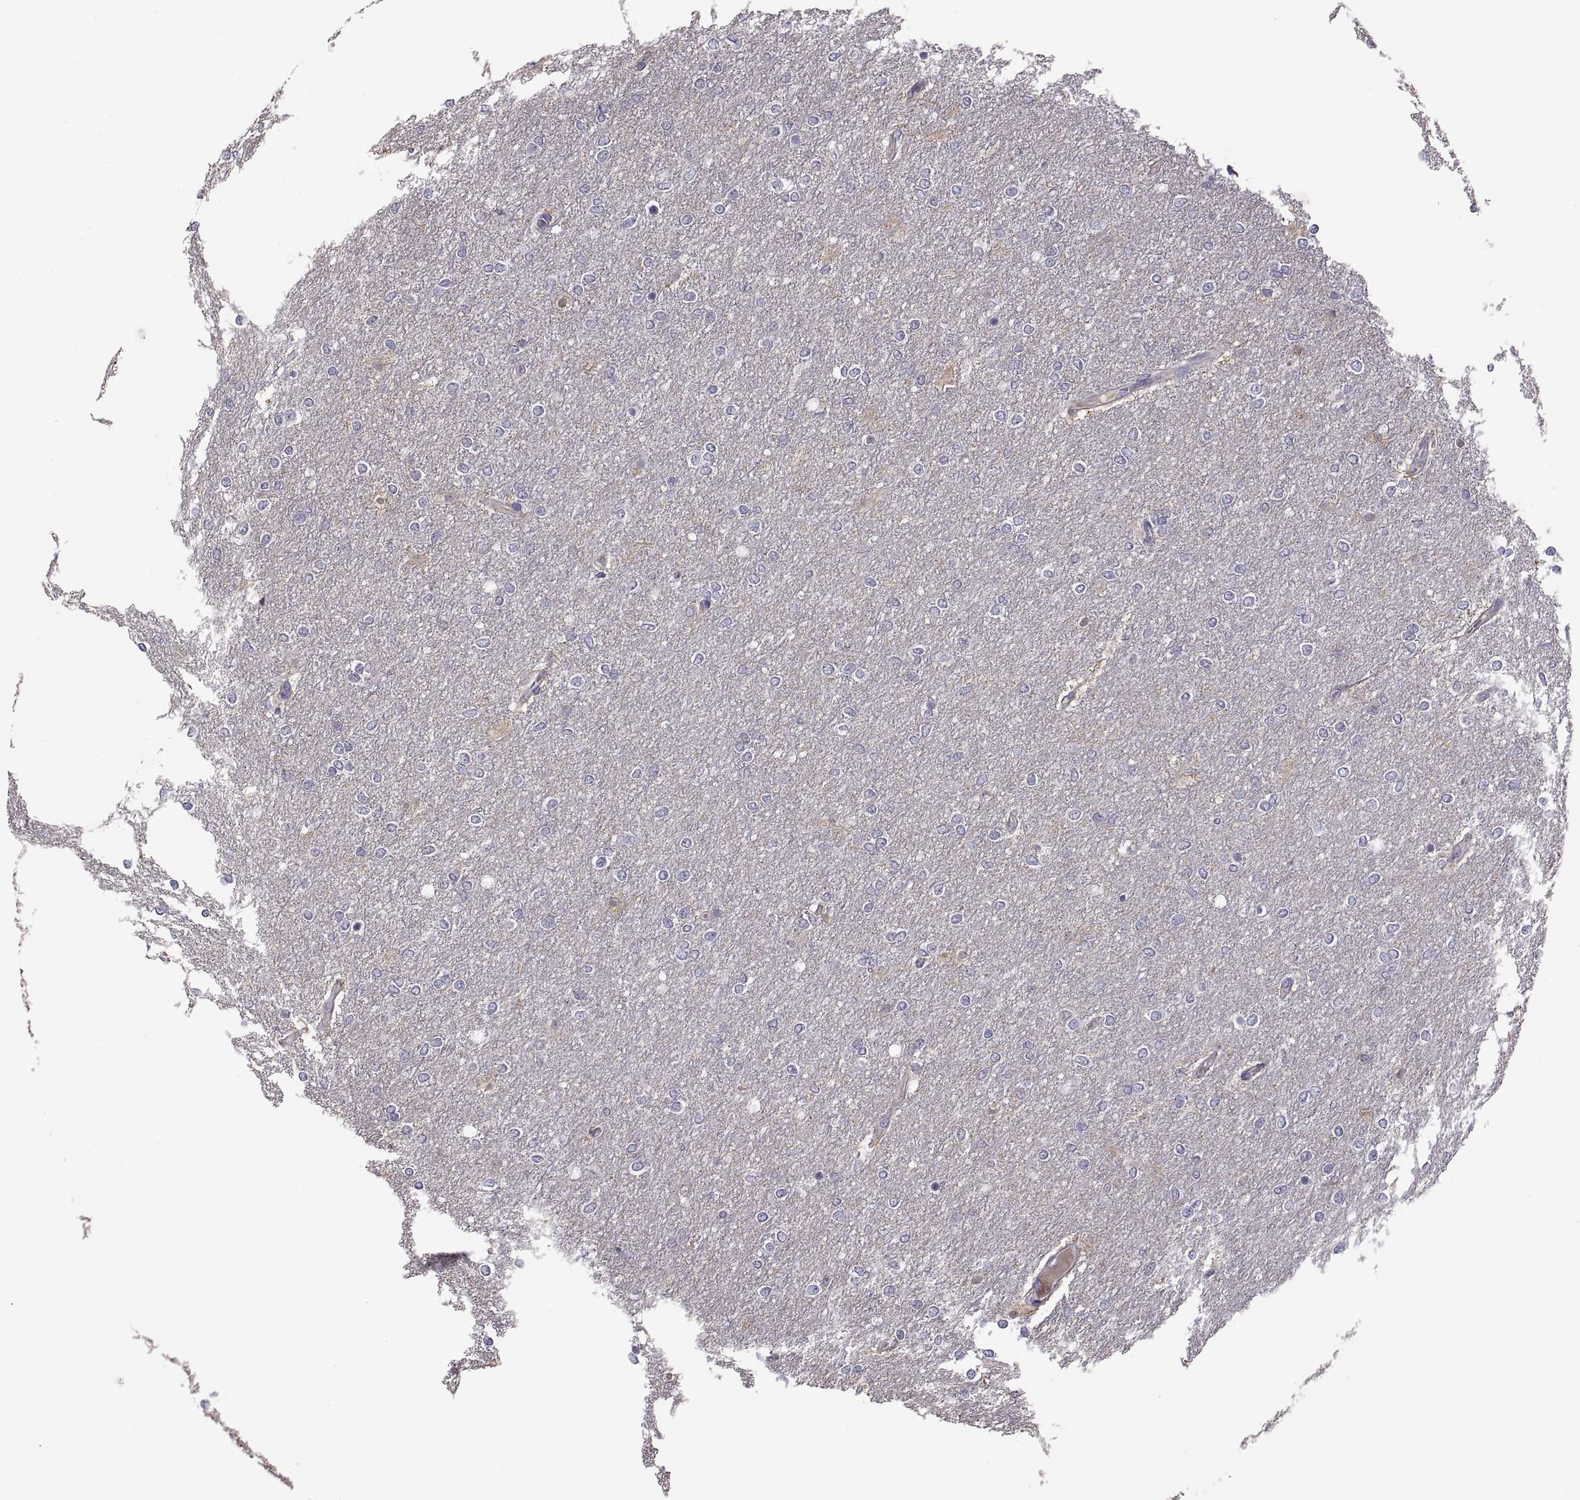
{"staining": {"intensity": "negative", "quantity": "none", "location": "none"}, "tissue": "glioma", "cell_type": "Tumor cells", "image_type": "cancer", "snomed": [{"axis": "morphology", "description": "Glioma, malignant, High grade"}, {"axis": "topography", "description": "Brain"}], "caption": "Immunohistochemical staining of human malignant glioma (high-grade) demonstrates no significant positivity in tumor cells.", "gene": "FGF9", "patient": {"sex": "female", "age": 61}}